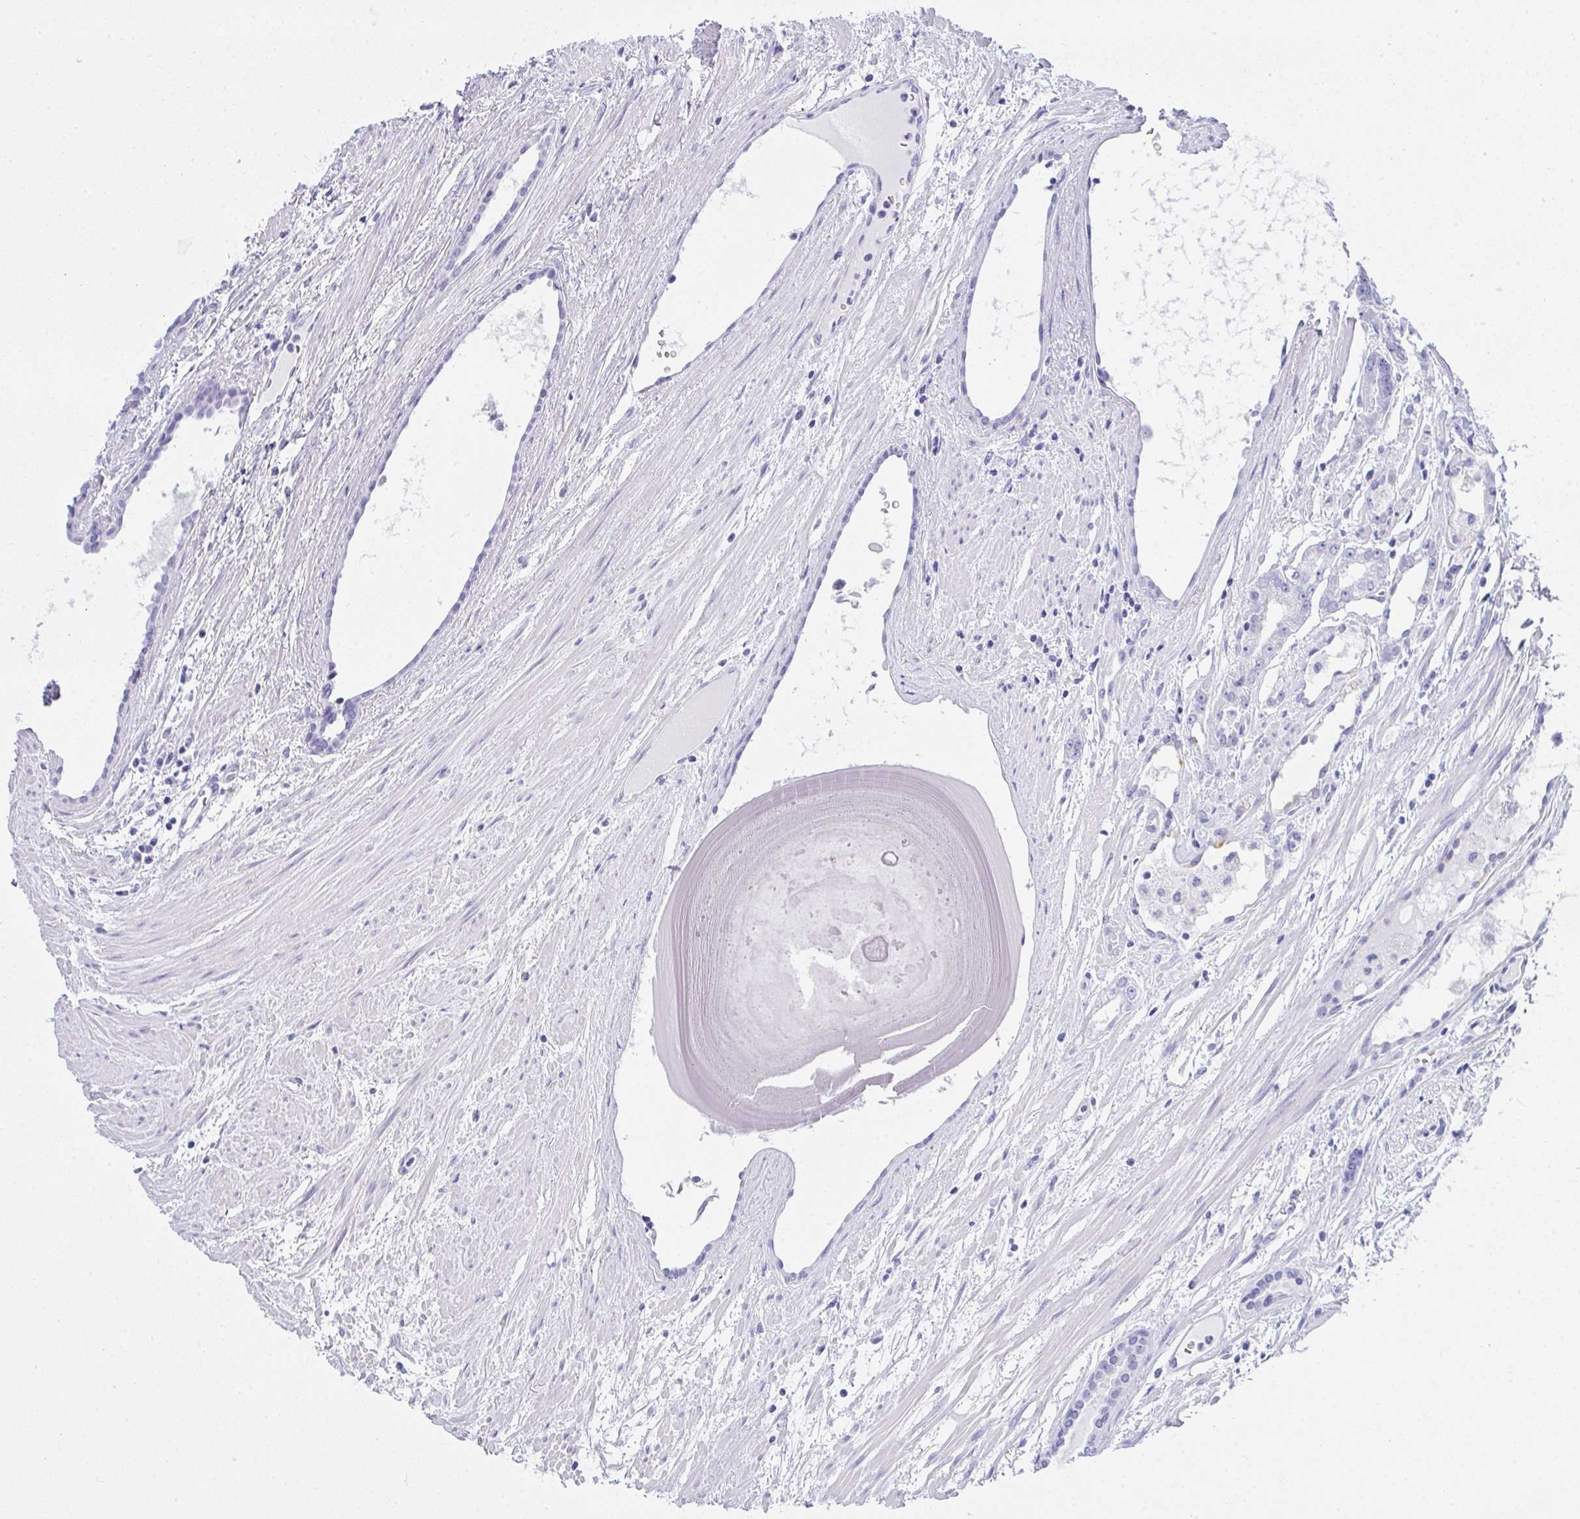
{"staining": {"intensity": "negative", "quantity": "none", "location": "none"}, "tissue": "prostate cancer", "cell_type": "Tumor cells", "image_type": "cancer", "snomed": [{"axis": "morphology", "description": "Adenocarcinoma, High grade"}, {"axis": "topography", "description": "Prostate"}], "caption": "Micrograph shows no protein expression in tumor cells of adenocarcinoma (high-grade) (prostate) tissue. (Stains: DAB immunohistochemistry (IHC) with hematoxylin counter stain, Microscopy: brightfield microscopy at high magnification).", "gene": "ZNF182", "patient": {"sex": "male", "age": 68}}